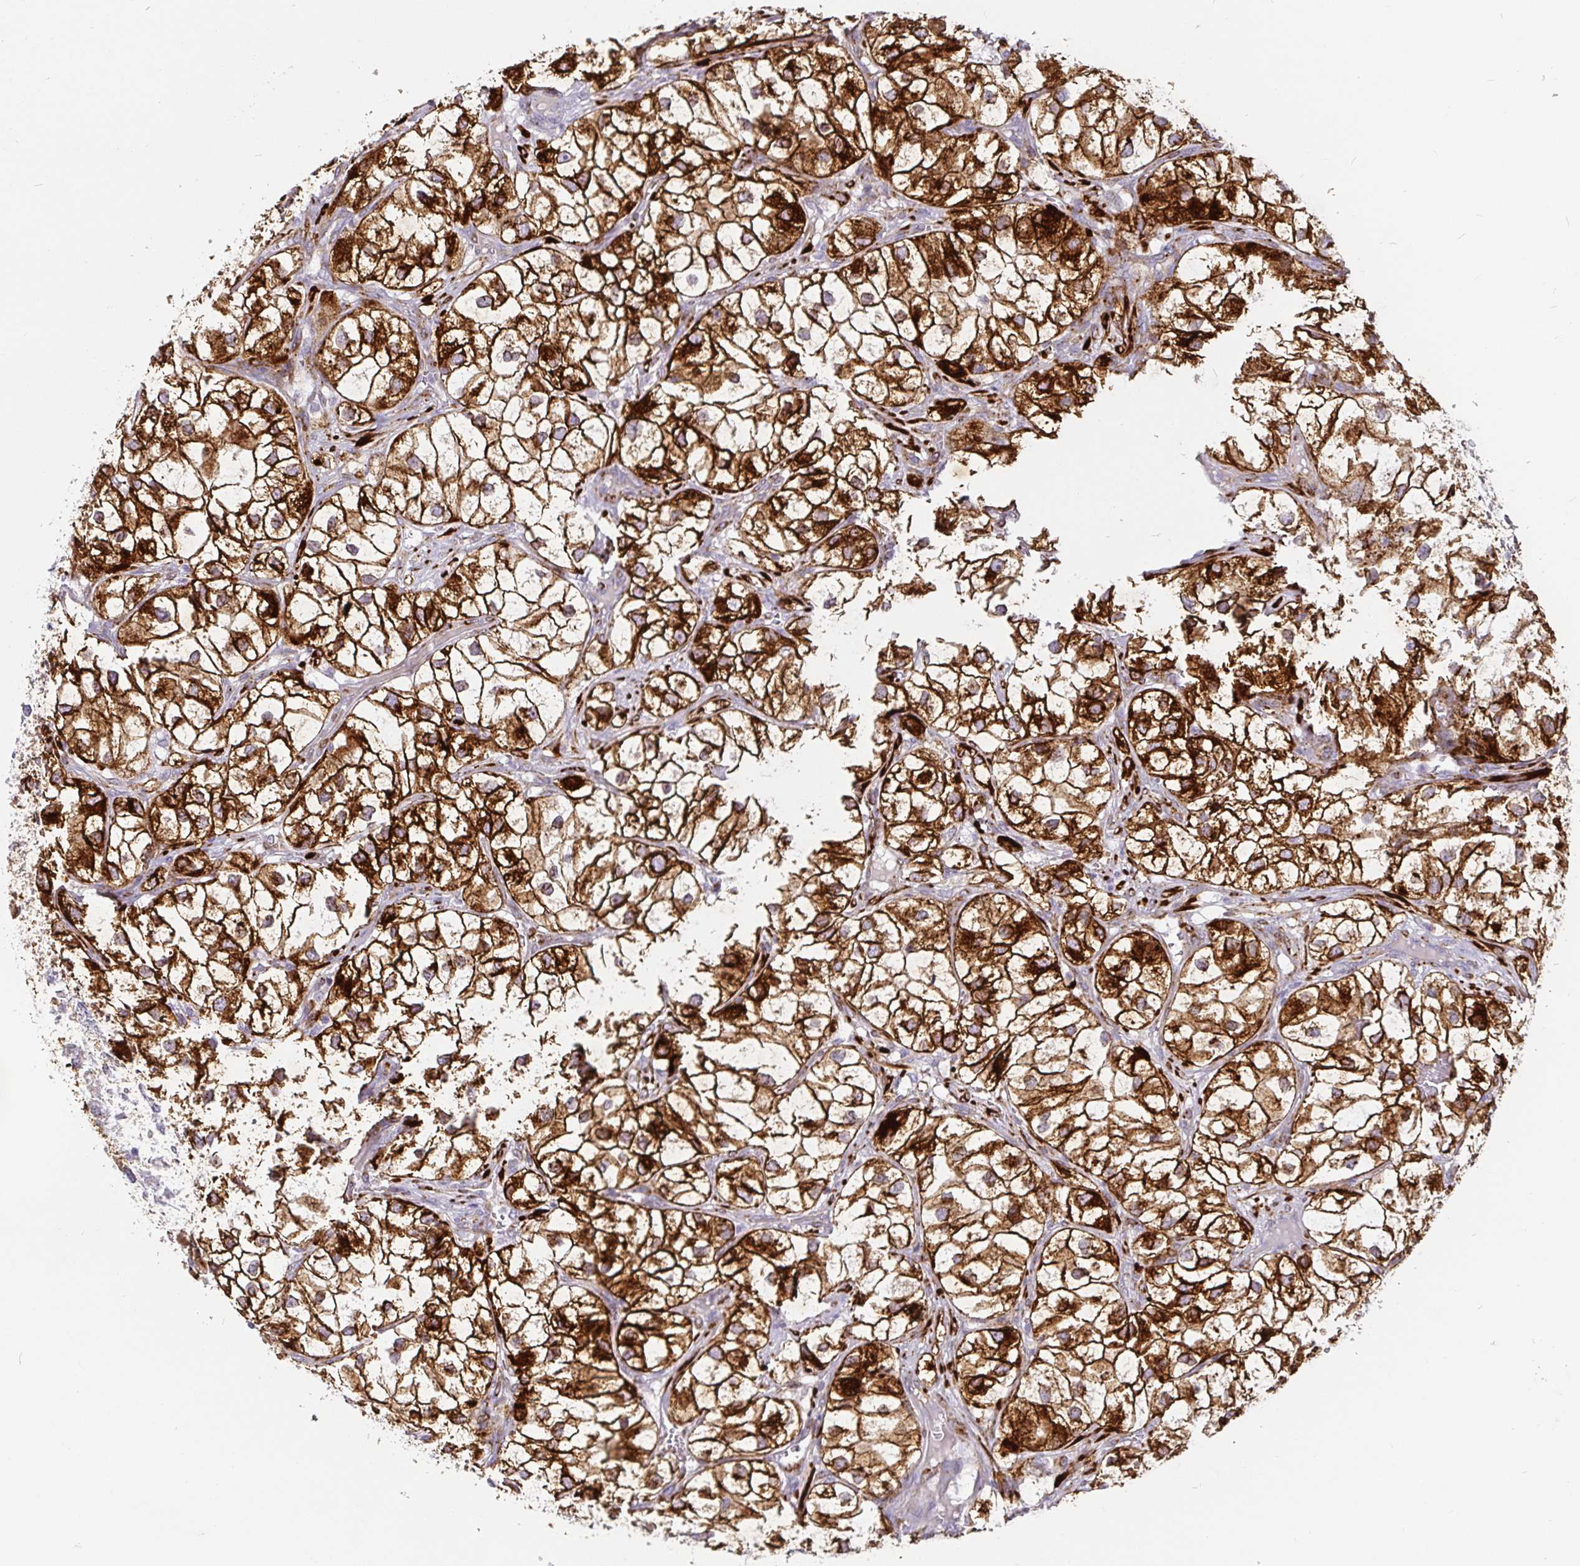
{"staining": {"intensity": "strong", "quantity": ">75%", "location": "cytoplasmic/membranous"}, "tissue": "renal cancer", "cell_type": "Tumor cells", "image_type": "cancer", "snomed": [{"axis": "morphology", "description": "Adenocarcinoma, NOS"}, {"axis": "topography", "description": "Kidney"}], "caption": "This is a histology image of immunohistochemistry (IHC) staining of renal cancer (adenocarcinoma), which shows strong staining in the cytoplasmic/membranous of tumor cells.", "gene": "P4HA2", "patient": {"sex": "male", "age": 59}}